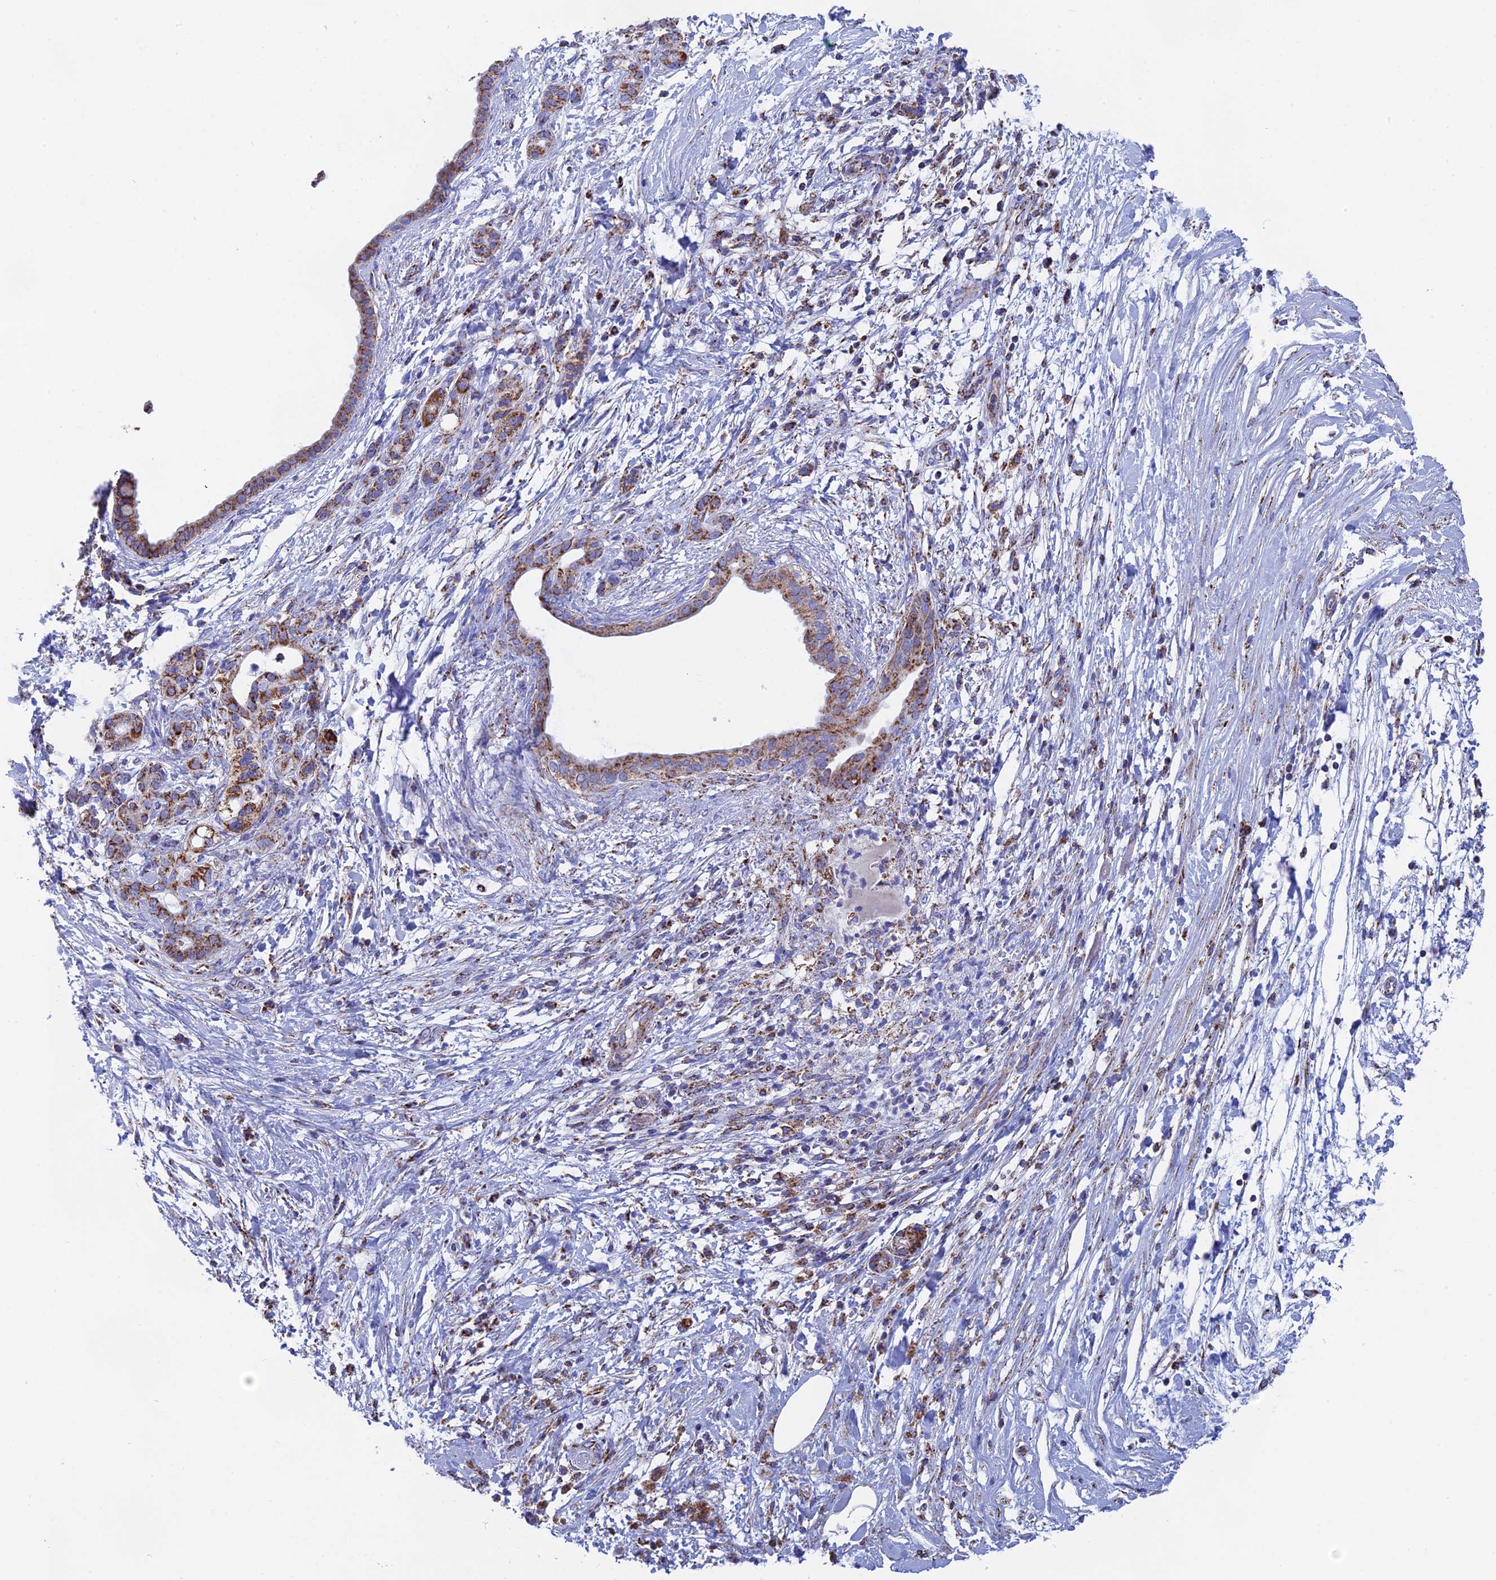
{"staining": {"intensity": "moderate", "quantity": ">75%", "location": "cytoplasmic/membranous"}, "tissue": "pancreatic cancer", "cell_type": "Tumor cells", "image_type": "cancer", "snomed": [{"axis": "morphology", "description": "Adenocarcinoma, NOS"}, {"axis": "topography", "description": "Pancreas"}], "caption": "Pancreatic cancer was stained to show a protein in brown. There is medium levels of moderate cytoplasmic/membranous positivity in approximately >75% of tumor cells.", "gene": "NDUFA5", "patient": {"sex": "female", "age": 55}}